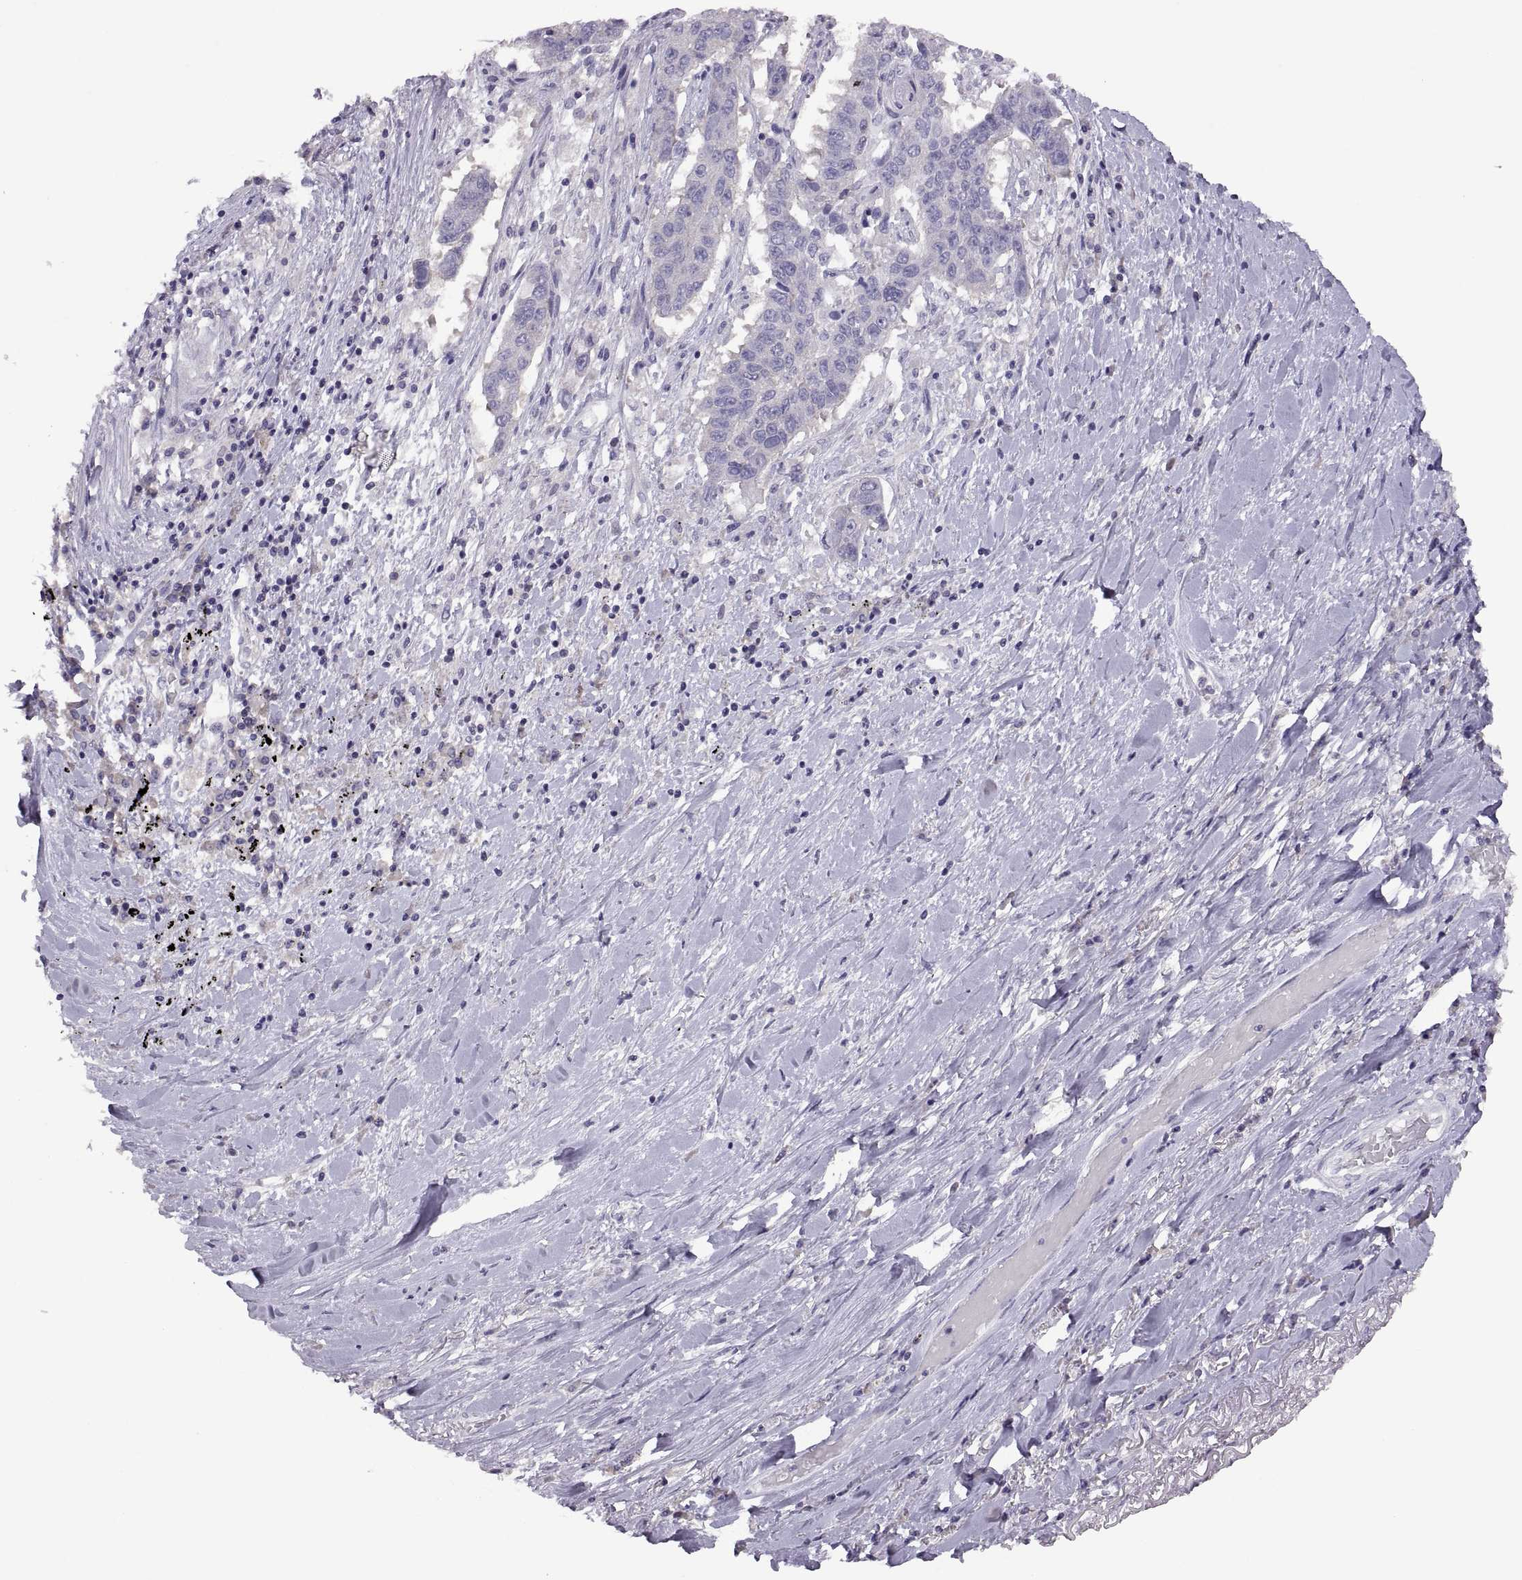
{"staining": {"intensity": "negative", "quantity": "none", "location": "none"}, "tissue": "lung cancer", "cell_type": "Tumor cells", "image_type": "cancer", "snomed": [{"axis": "morphology", "description": "Squamous cell carcinoma, NOS"}, {"axis": "topography", "description": "Lung"}], "caption": "Tumor cells show no significant protein positivity in lung squamous cell carcinoma.", "gene": "TBX19", "patient": {"sex": "male", "age": 73}}